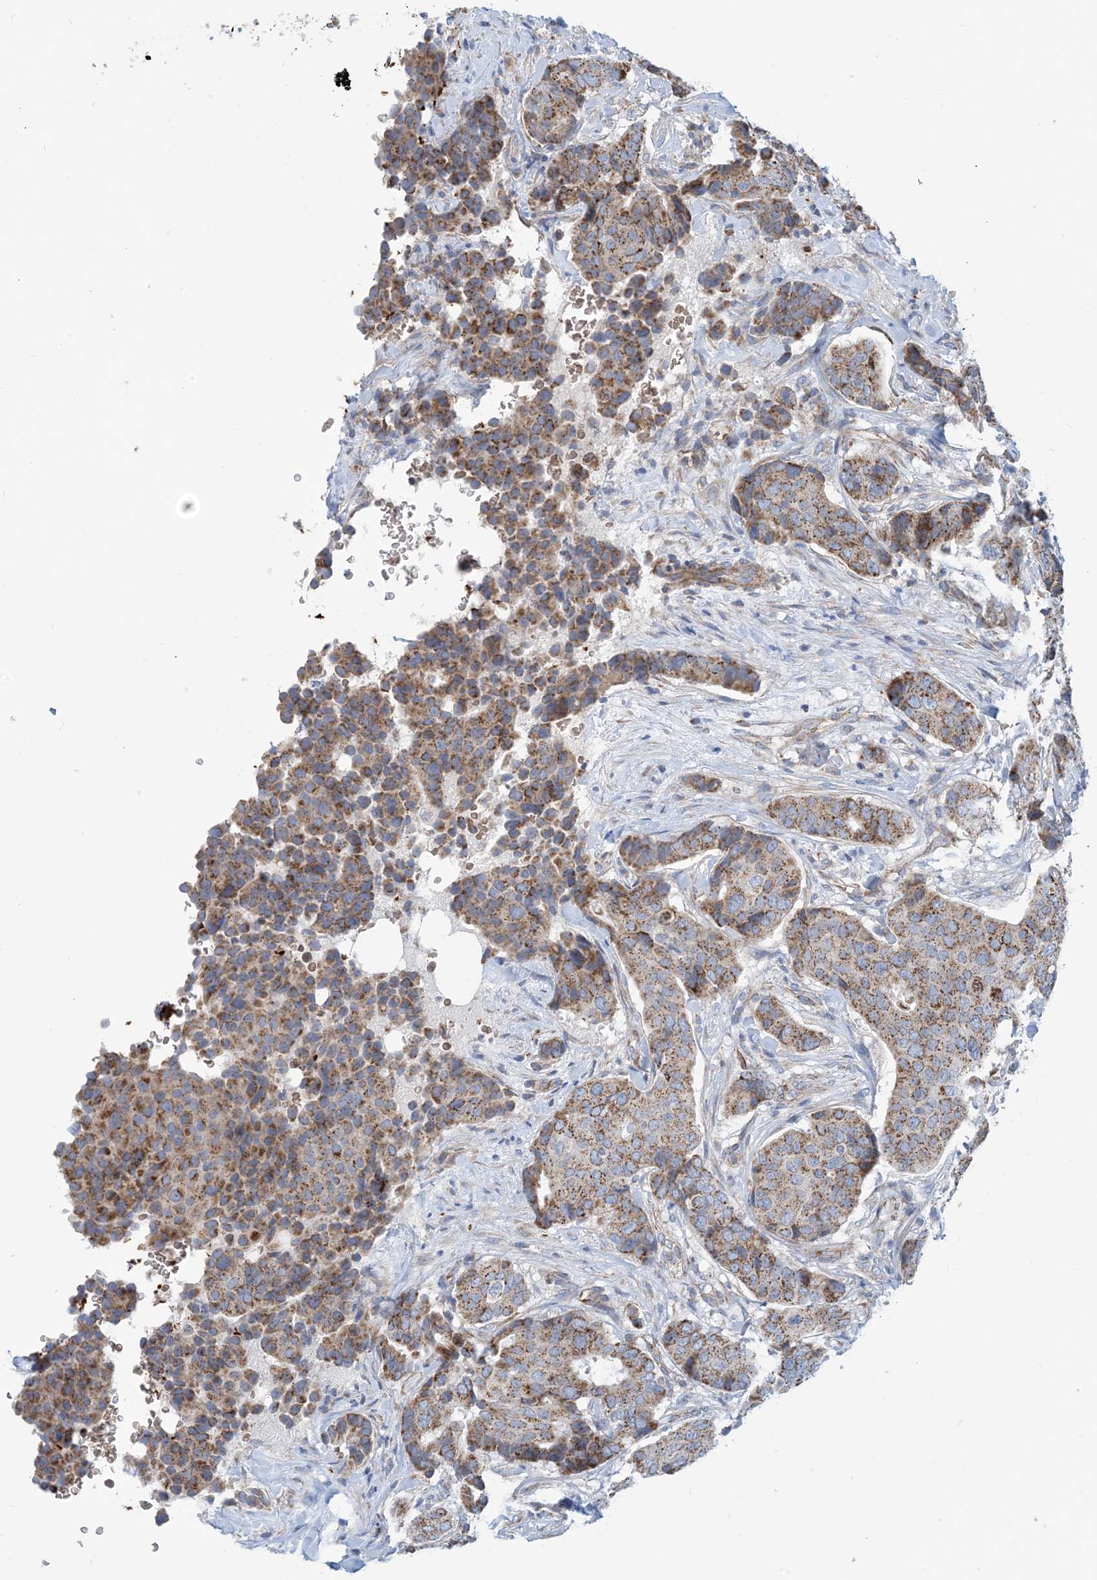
{"staining": {"intensity": "moderate", "quantity": ">75%", "location": "cytoplasmic/membranous"}, "tissue": "breast cancer", "cell_type": "Tumor cells", "image_type": "cancer", "snomed": [{"axis": "morphology", "description": "Duct carcinoma"}, {"axis": "topography", "description": "Breast"}], "caption": "This is an image of IHC staining of intraductal carcinoma (breast), which shows moderate staining in the cytoplasmic/membranous of tumor cells.", "gene": "PHOSPHO2", "patient": {"sex": "female", "age": 75}}